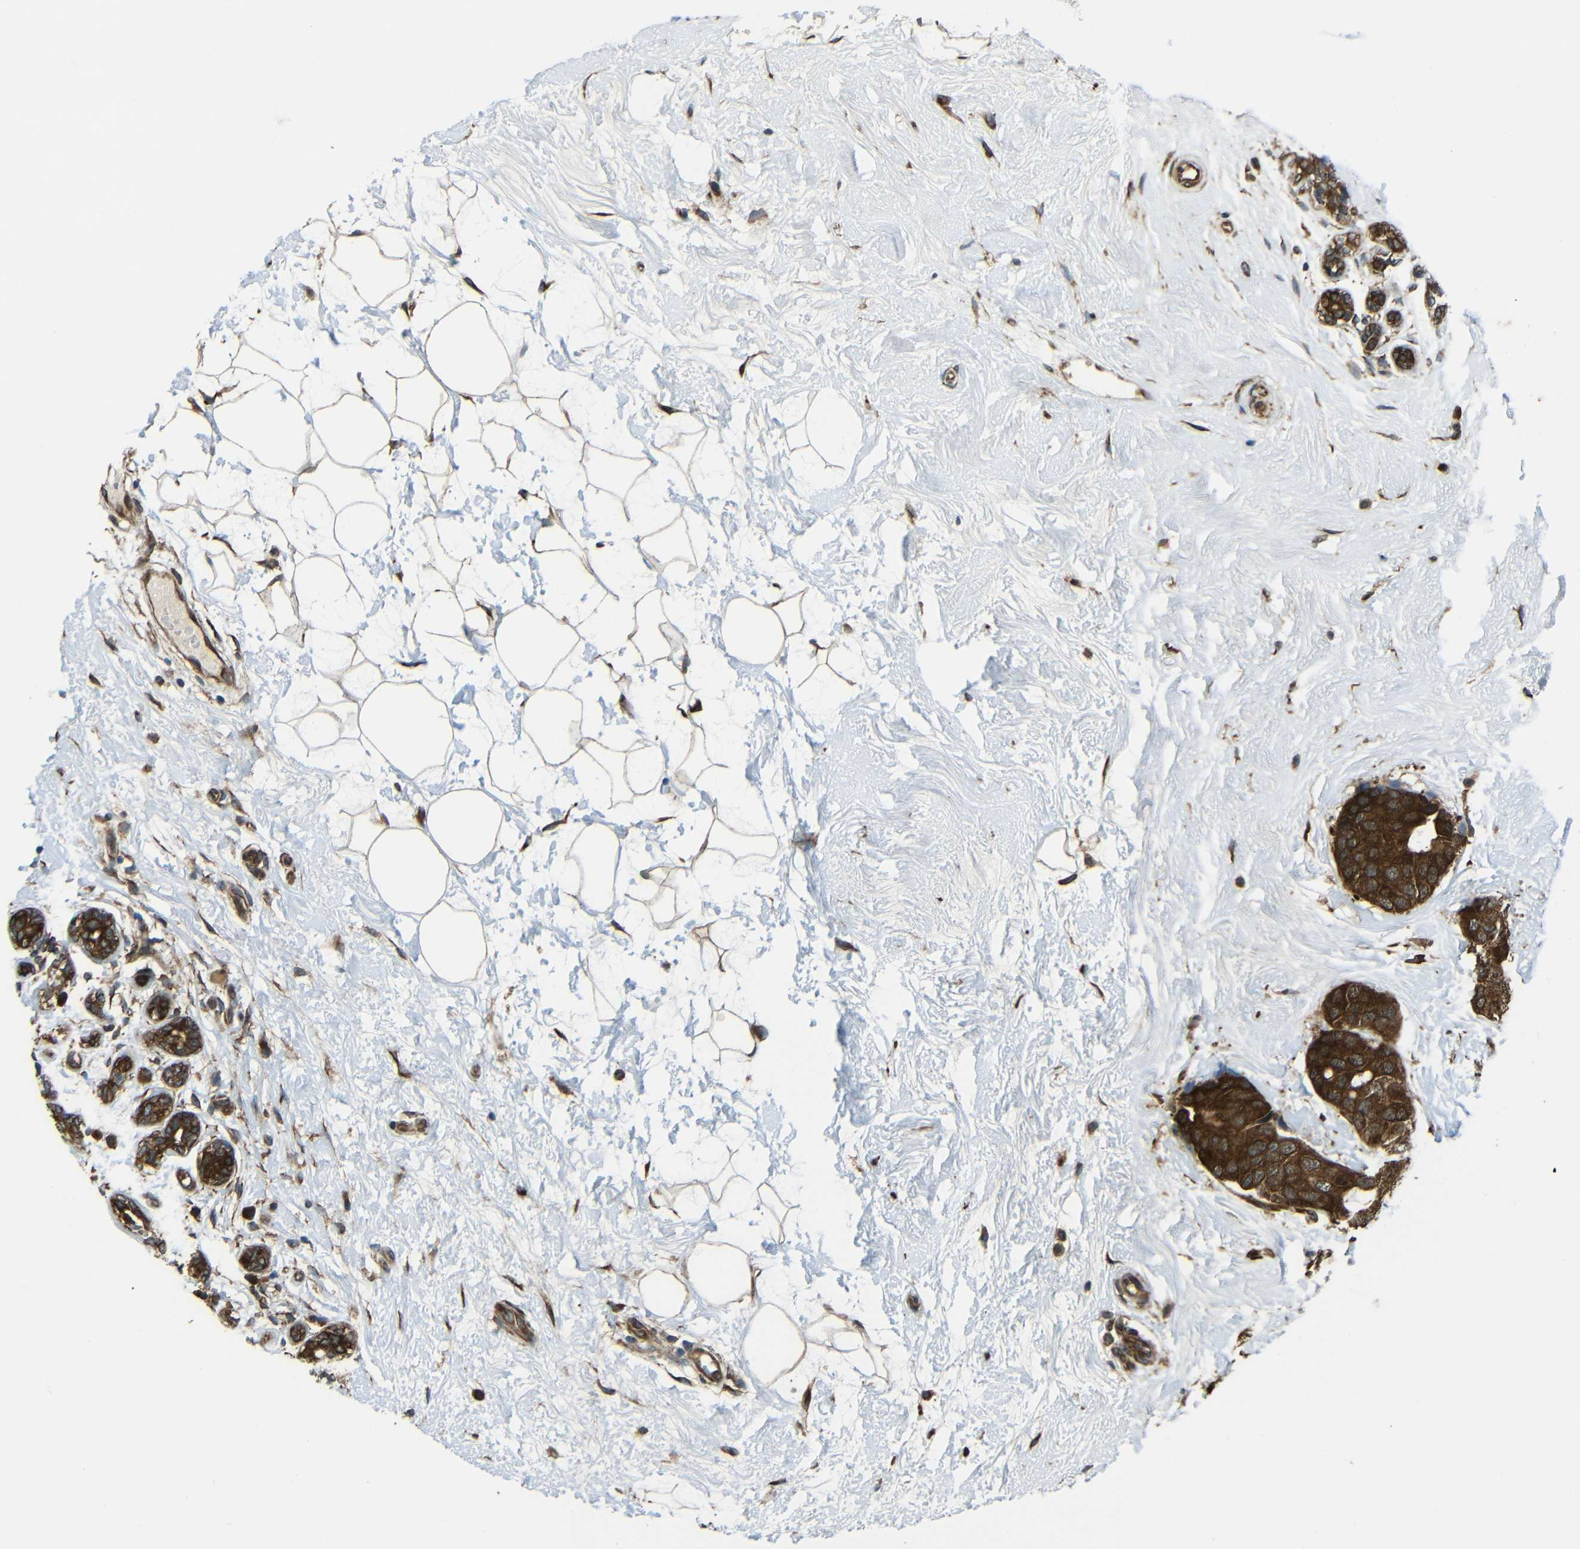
{"staining": {"intensity": "strong", "quantity": ">75%", "location": "cytoplasmic/membranous"}, "tissue": "breast cancer", "cell_type": "Tumor cells", "image_type": "cancer", "snomed": [{"axis": "morphology", "description": "Normal tissue, NOS"}, {"axis": "morphology", "description": "Duct carcinoma"}, {"axis": "topography", "description": "Breast"}], "caption": "A photomicrograph of human breast infiltrating ductal carcinoma stained for a protein reveals strong cytoplasmic/membranous brown staining in tumor cells.", "gene": "VAPB", "patient": {"sex": "female", "age": 39}}